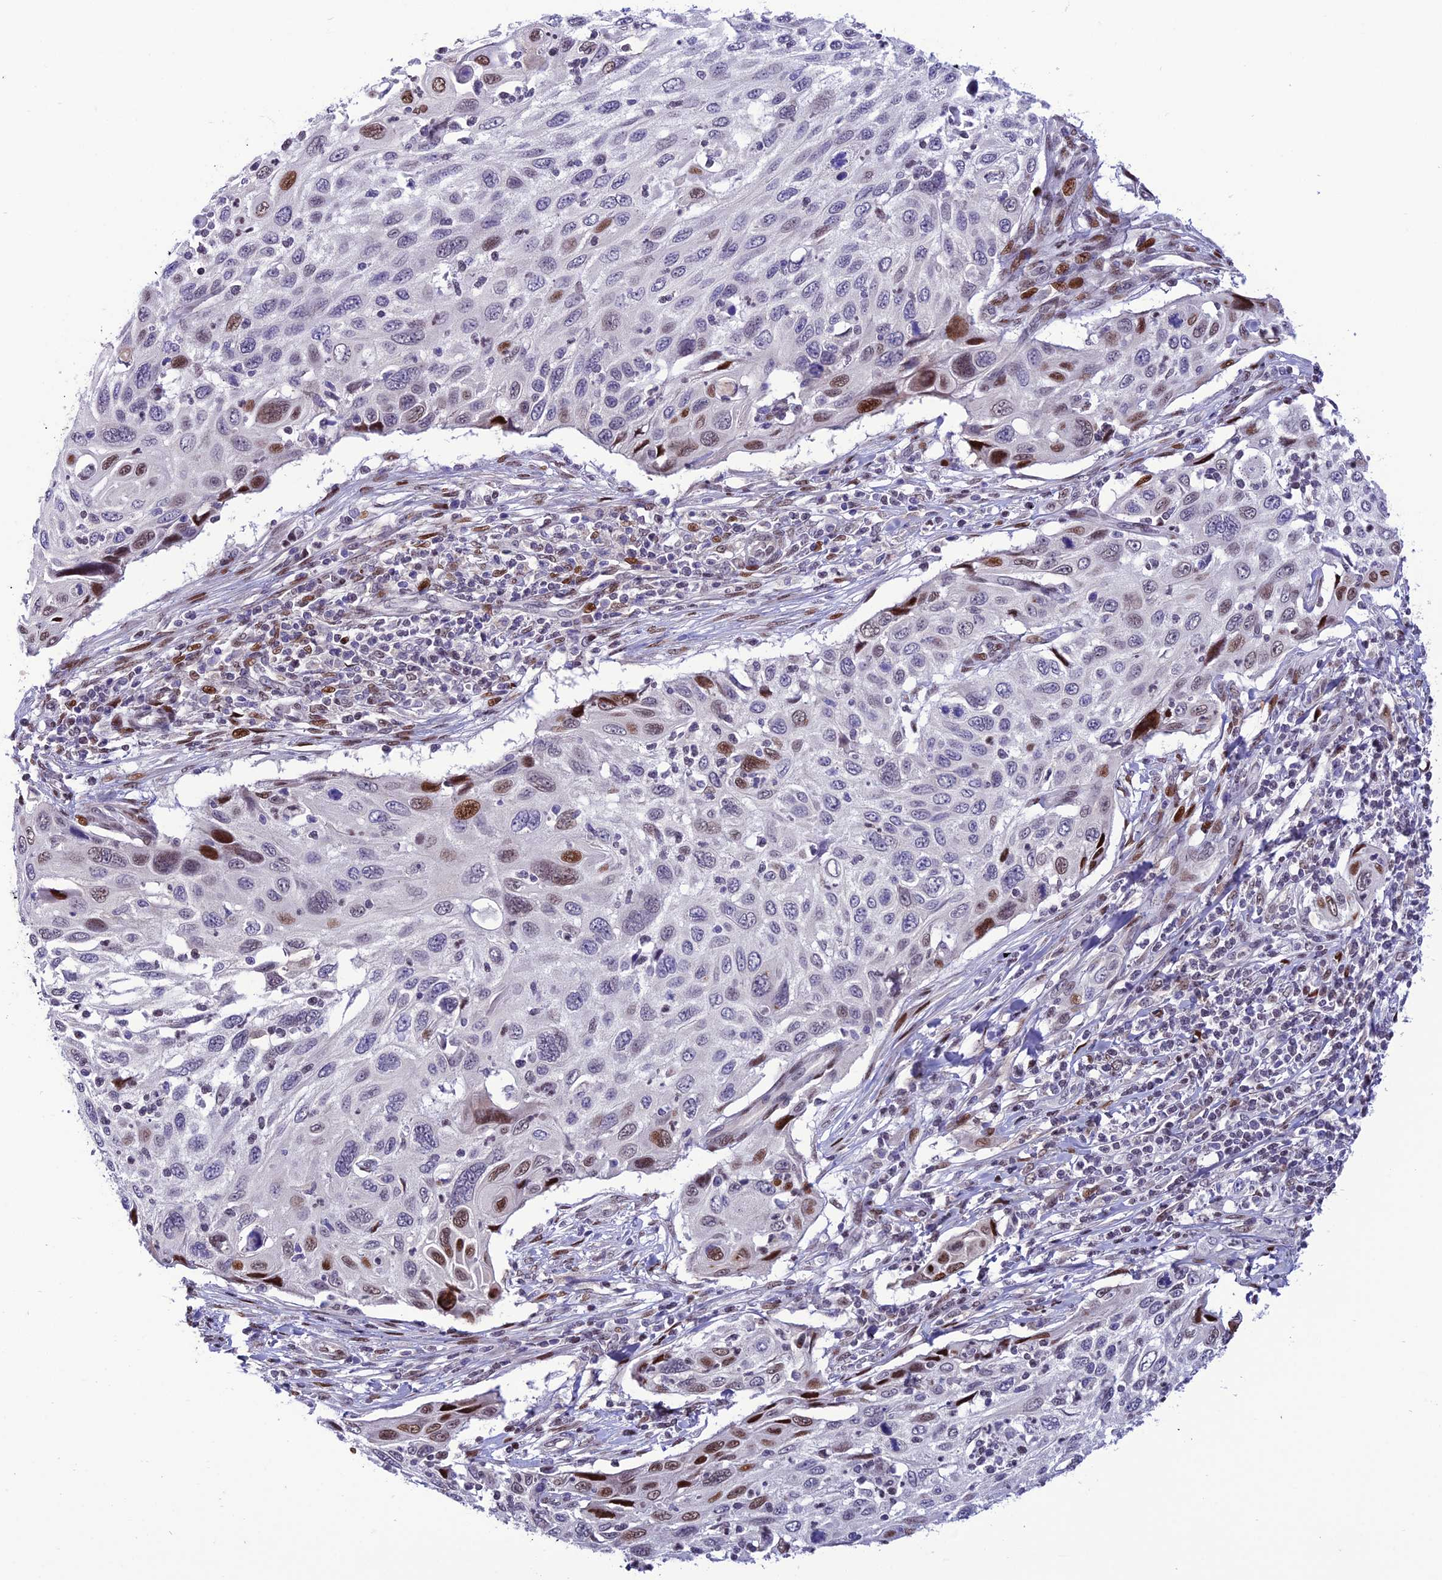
{"staining": {"intensity": "strong", "quantity": "<25%", "location": "nuclear"}, "tissue": "cervical cancer", "cell_type": "Tumor cells", "image_type": "cancer", "snomed": [{"axis": "morphology", "description": "Squamous cell carcinoma, NOS"}, {"axis": "topography", "description": "Cervix"}], "caption": "Immunohistochemistry (DAB (3,3'-diaminobenzidine)) staining of cervical cancer displays strong nuclear protein staining in approximately <25% of tumor cells.", "gene": "ZNF707", "patient": {"sex": "female", "age": 70}}